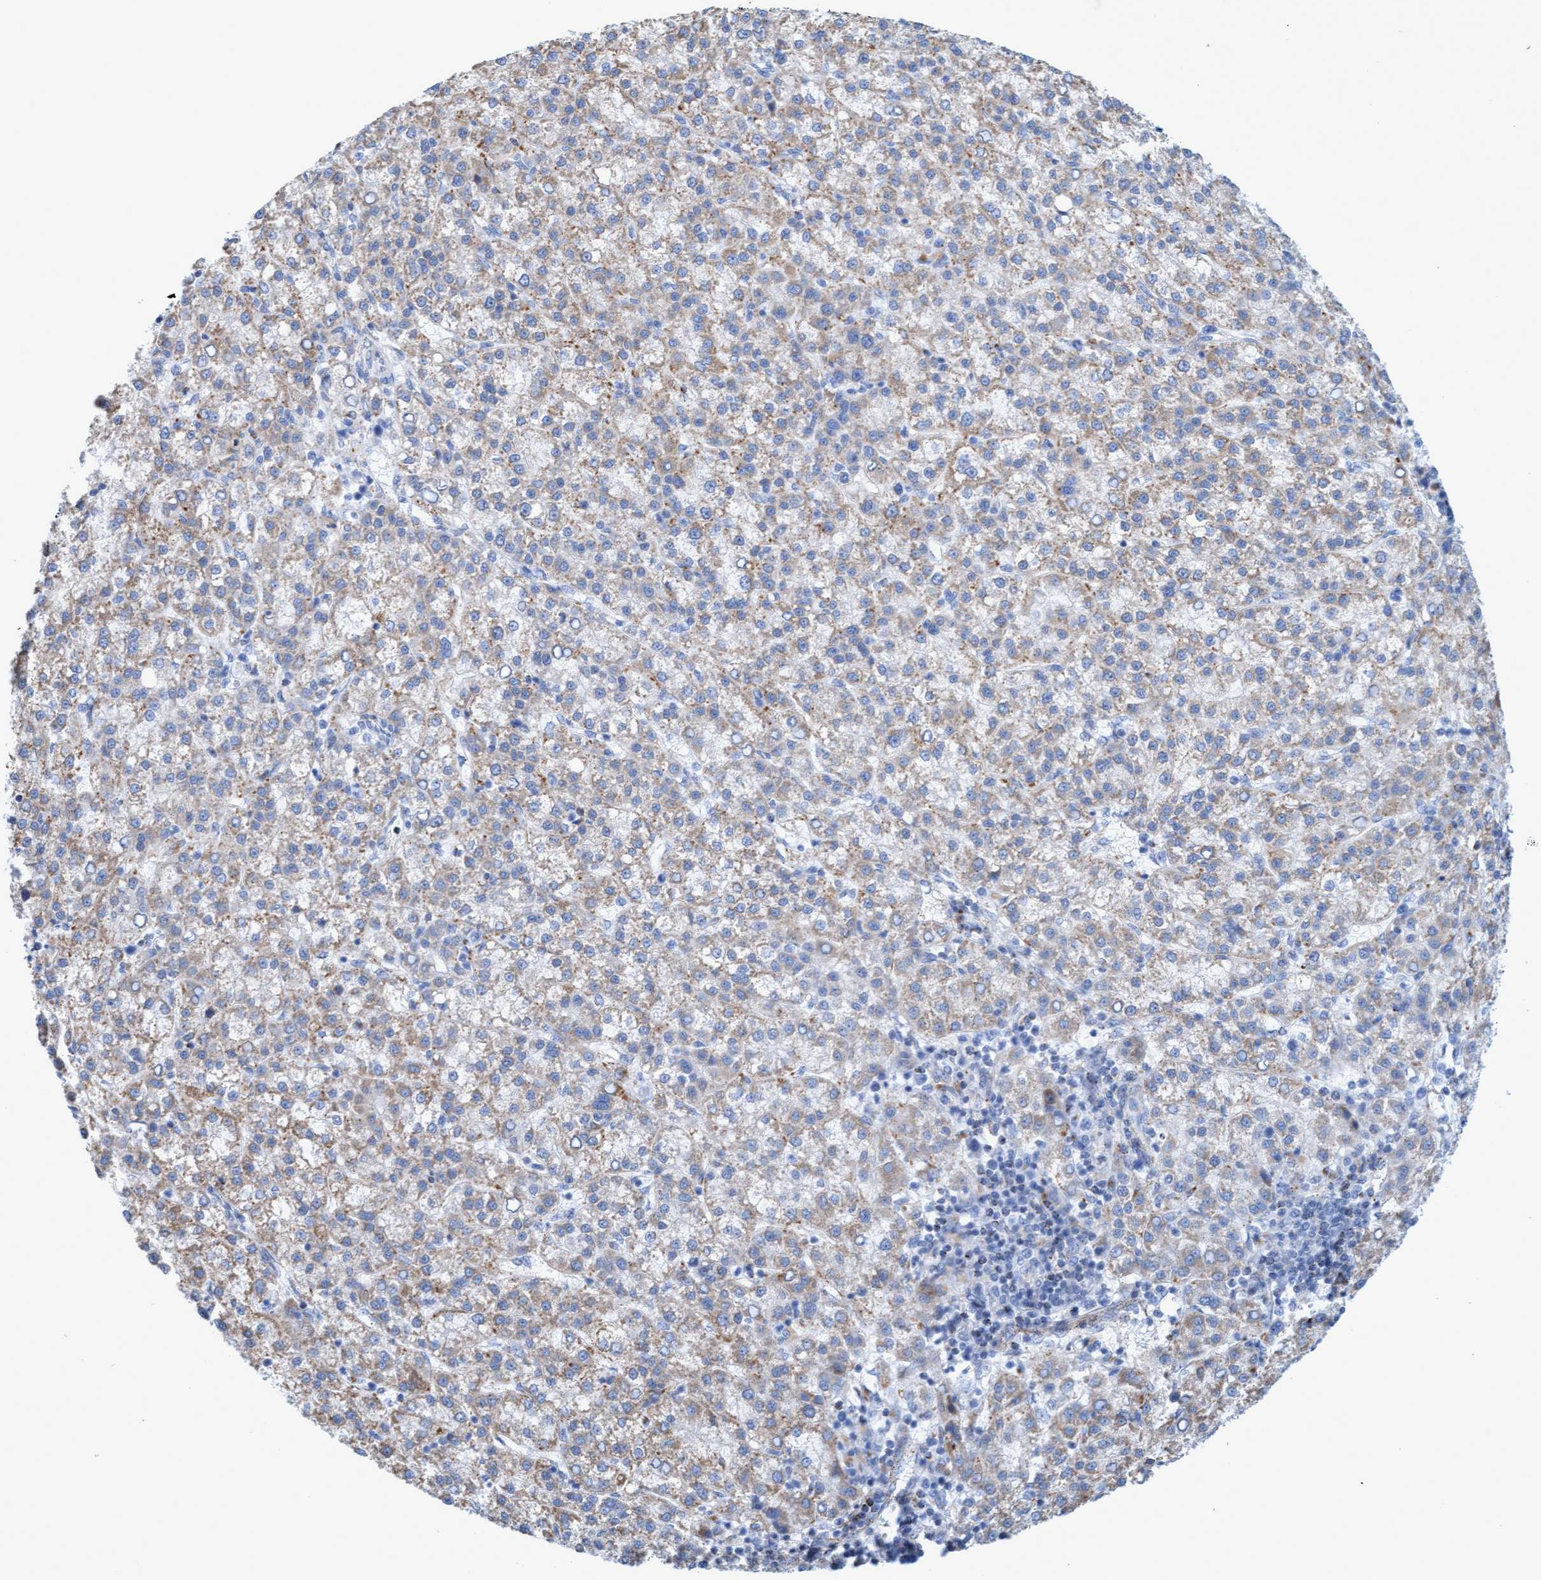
{"staining": {"intensity": "weak", "quantity": ">75%", "location": "cytoplasmic/membranous"}, "tissue": "liver cancer", "cell_type": "Tumor cells", "image_type": "cancer", "snomed": [{"axis": "morphology", "description": "Carcinoma, Hepatocellular, NOS"}, {"axis": "topography", "description": "Liver"}], "caption": "Weak cytoplasmic/membranous staining is appreciated in approximately >75% of tumor cells in liver cancer (hepatocellular carcinoma).", "gene": "SGSH", "patient": {"sex": "female", "age": 58}}